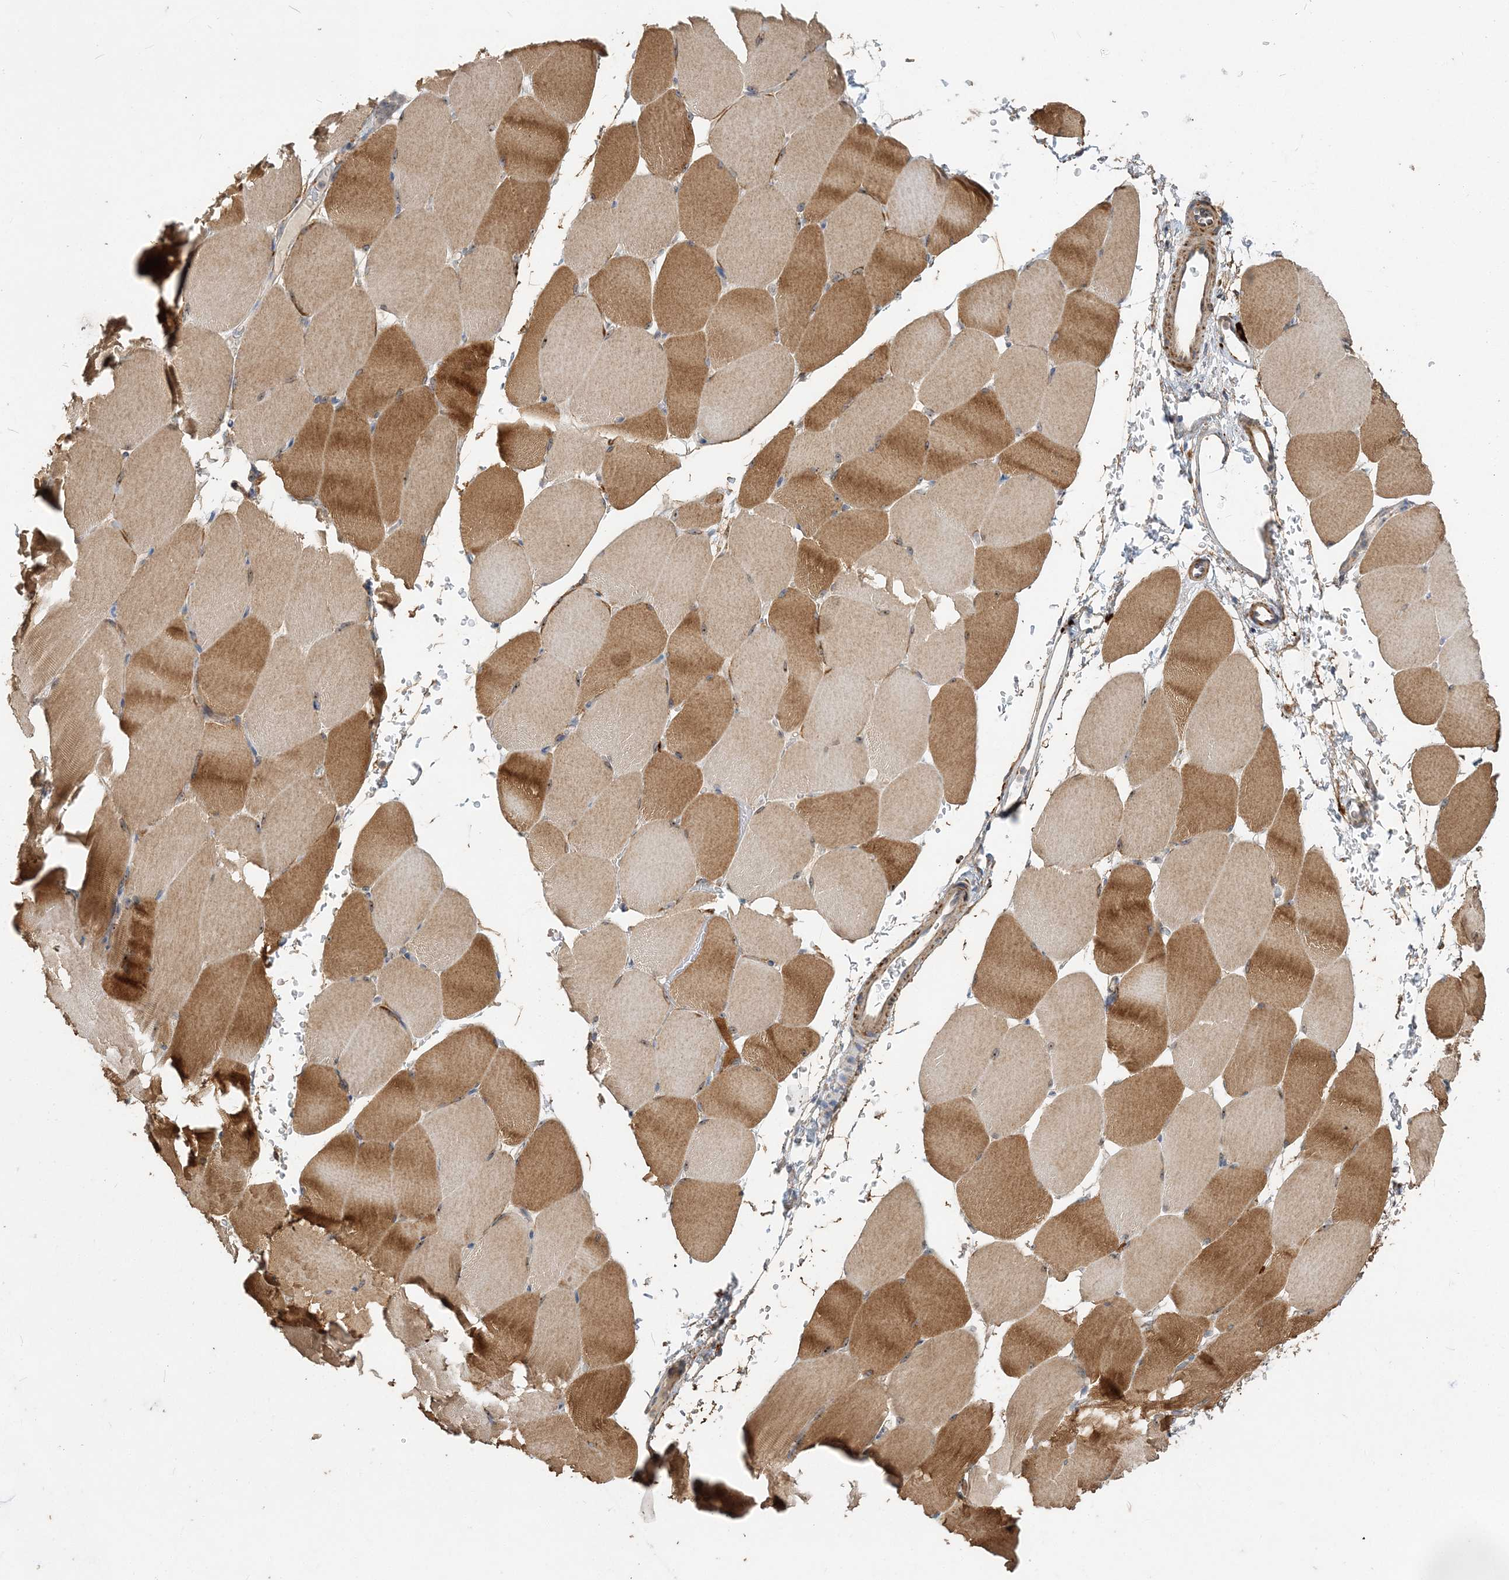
{"staining": {"intensity": "moderate", "quantity": "25%-75%", "location": "cytoplasmic/membranous"}, "tissue": "skeletal muscle", "cell_type": "Myocytes", "image_type": "normal", "snomed": [{"axis": "morphology", "description": "Normal tissue, NOS"}, {"axis": "topography", "description": "Skeletal muscle"}, {"axis": "topography", "description": "Parathyroid gland"}], "caption": "Approximately 25%-75% of myocytes in benign skeletal muscle exhibit moderate cytoplasmic/membranous protein expression as visualized by brown immunohistochemical staining.", "gene": "FEZ2", "patient": {"sex": "female", "age": 37}}